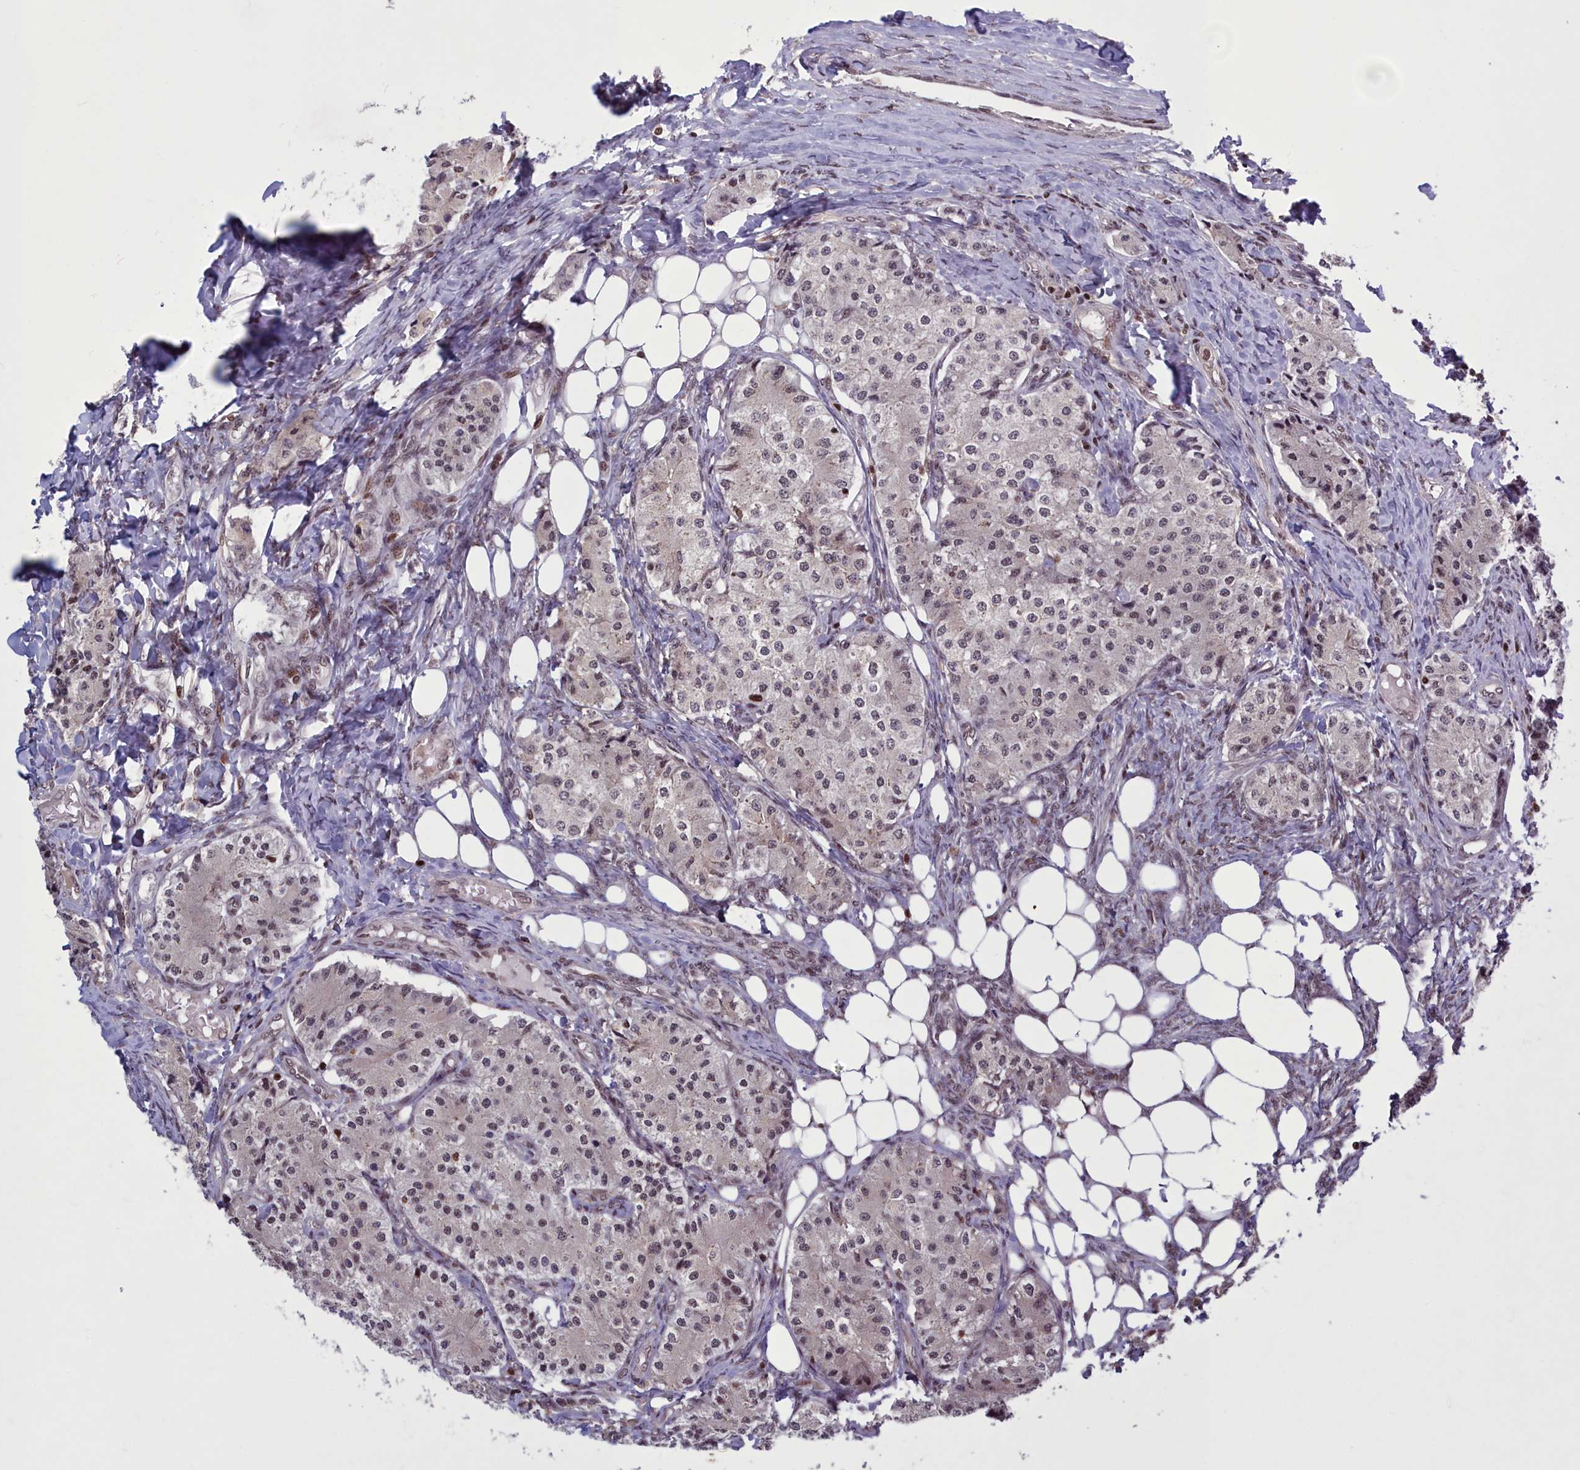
{"staining": {"intensity": "weak", "quantity": "25%-75%", "location": "nuclear"}, "tissue": "carcinoid", "cell_type": "Tumor cells", "image_type": "cancer", "snomed": [{"axis": "morphology", "description": "Carcinoid, malignant, NOS"}, {"axis": "topography", "description": "Colon"}], "caption": "Immunohistochemical staining of human carcinoid exhibits low levels of weak nuclear expression in approximately 25%-75% of tumor cells.", "gene": "GMEB1", "patient": {"sex": "female", "age": 52}}